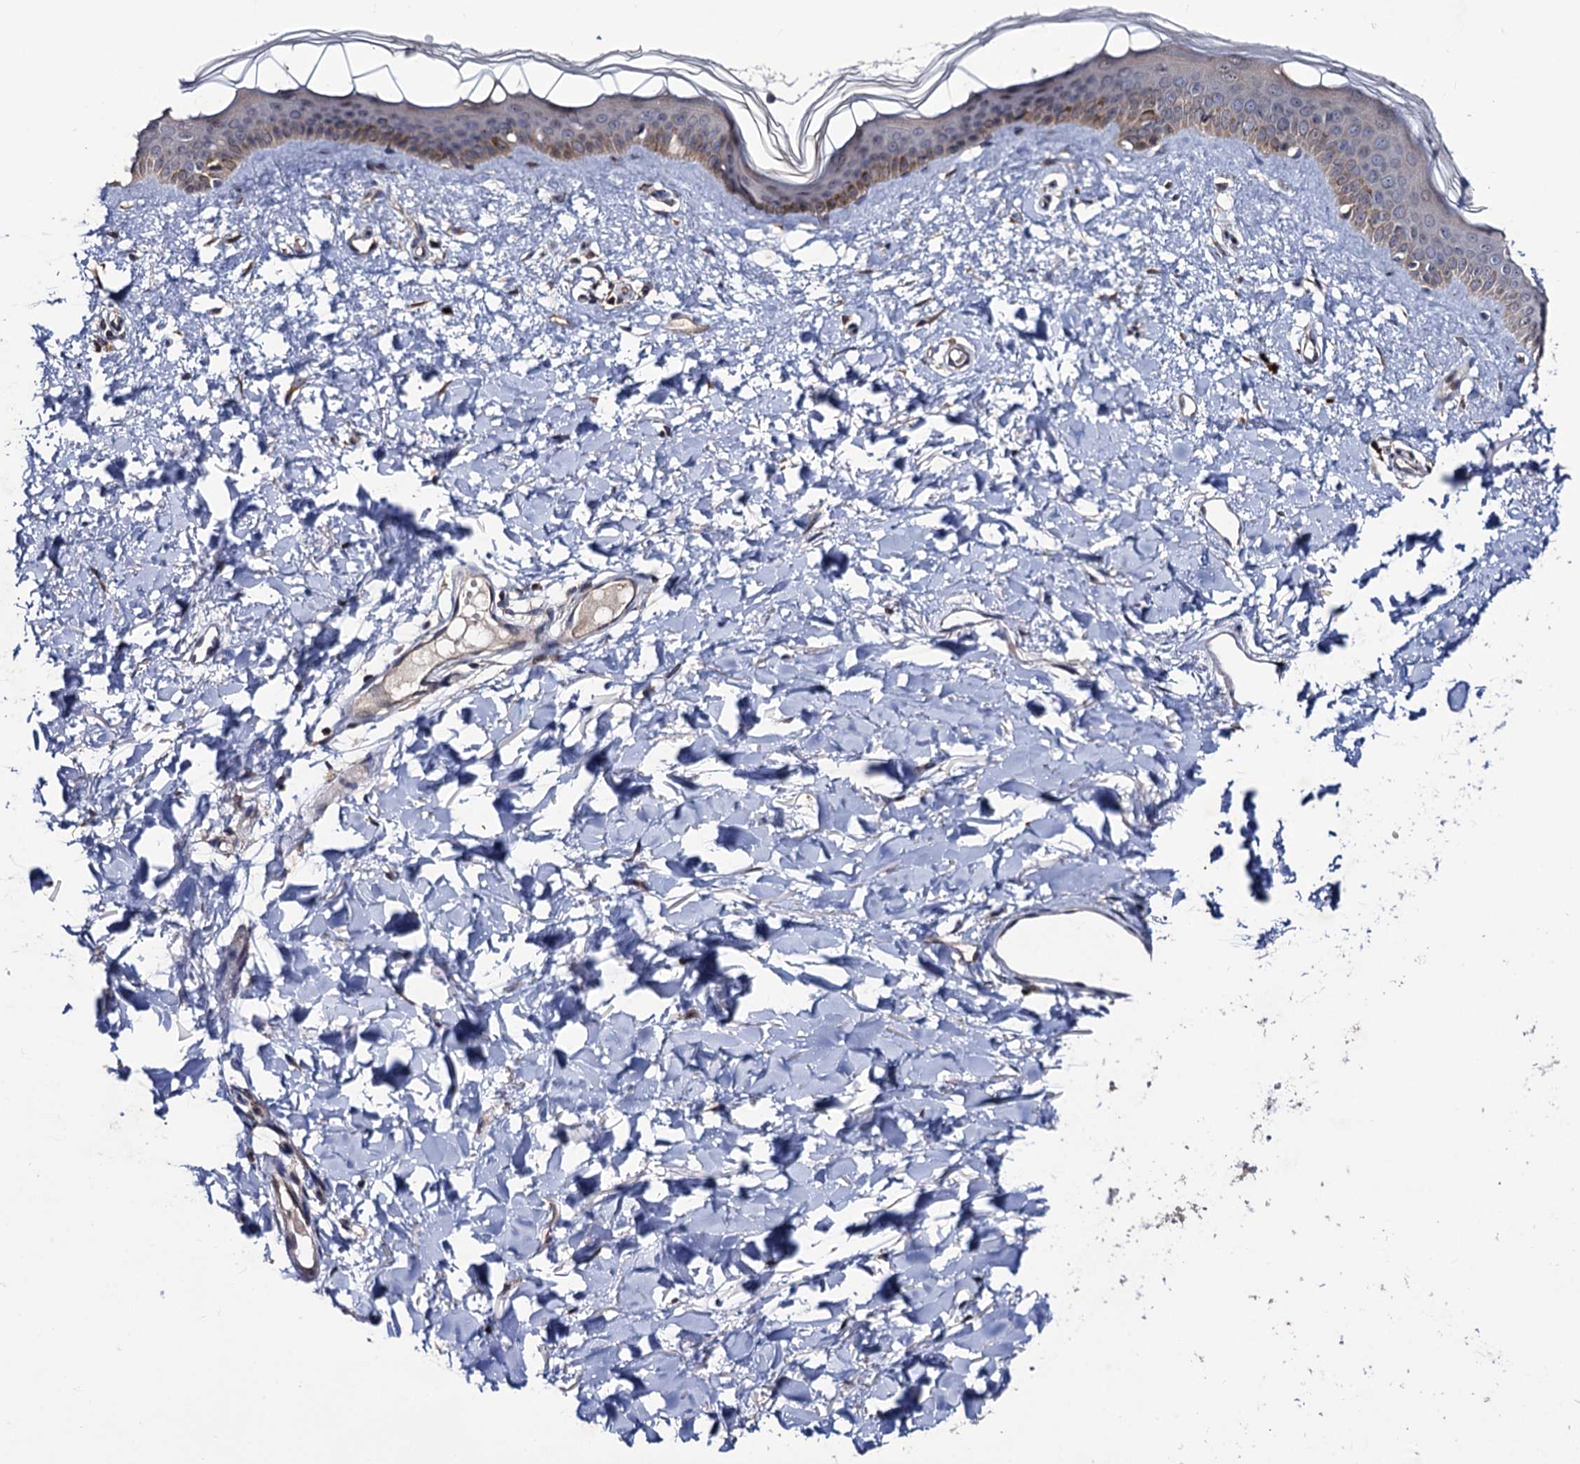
{"staining": {"intensity": "negative", "quantity": "none", "location": "none"}, "tissue": "skin", "cell_type": "Fibroblasts", "image_type": "normal", "snomed": [{"axis": "morphology", "description": "Normal tissue, NOS"}, {"axis": "topography", "description": "Skin"}], "caption": "Fibroblasts are negative for brown protein staining in unremarkable skin. (Stains: DAB (3,3'-diaminobenzidine) immunohistochemistry (IHC) with hematoxylin counter stain, Microscopy: brightfield microscopy at high magnification).", "gene": "LRRC63", "patient": {"sex": "female", "age": 58}}